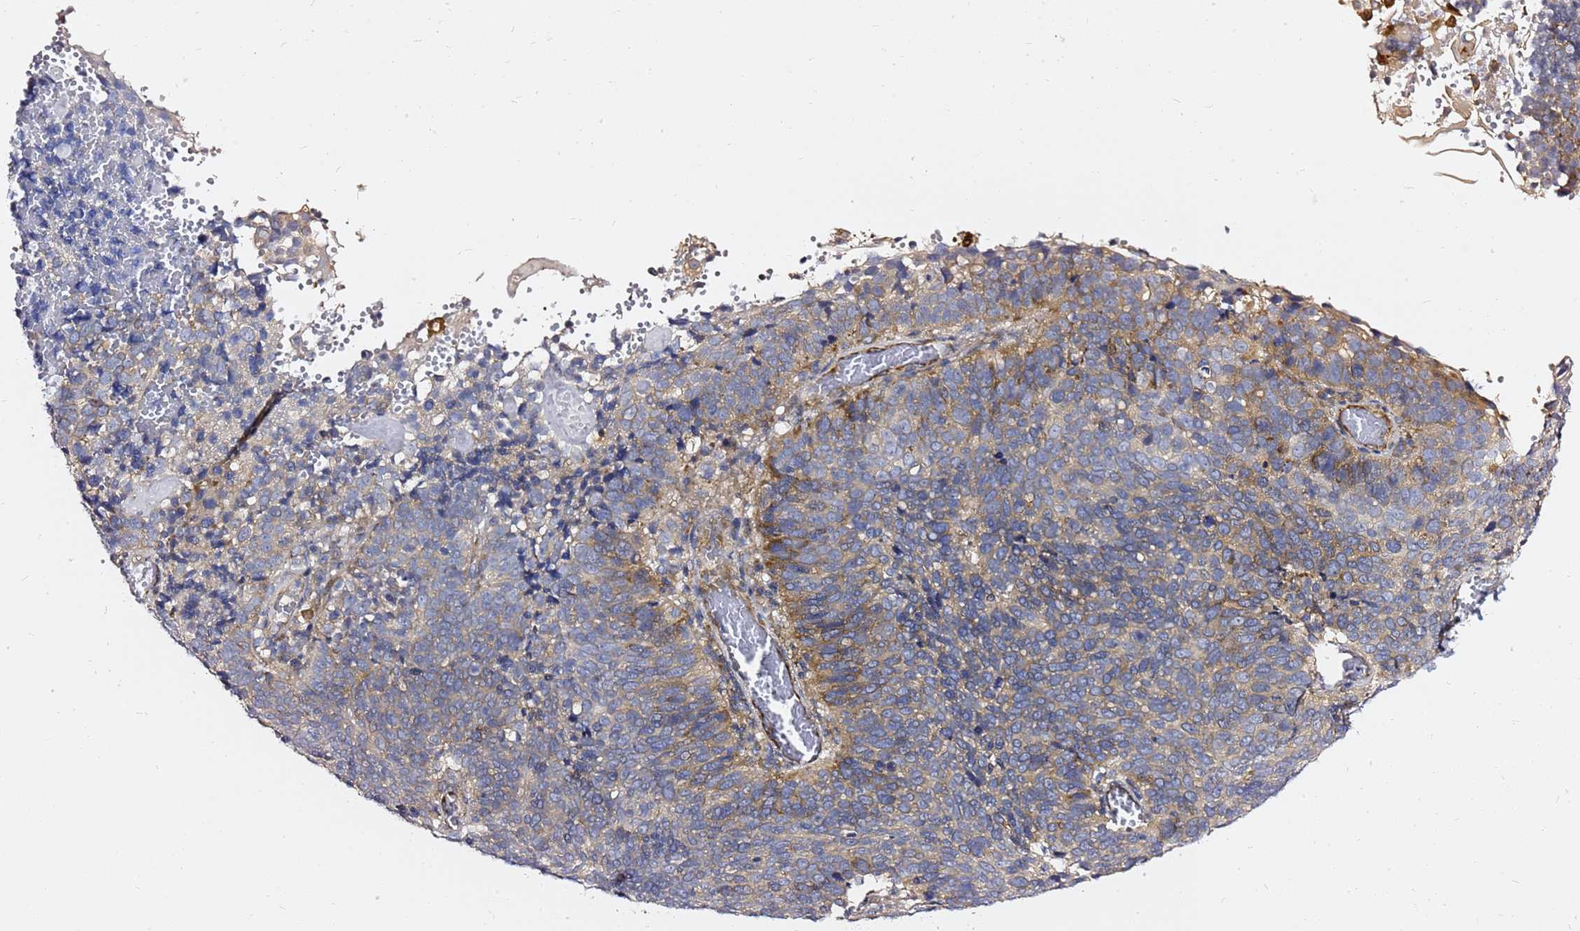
{"staining": {"intensity": "moderate", "quantity": "<25%", "location": "cytoplasmic/membranous"}, "tissue": "cervical cancer", "cell_type": "Tumor cells", "image_type": "cancer", "snomed": [{"axis": "morphology", "description": "Squamous cell carcinoma, NOS"}, {"axis": "topography", "description": "Cervix"}], "caption": "This is an image of immunohistochemistry staining of cervical squamous cell carcinoma, which shows moderate staining in the cytoplasmic/membranous of tumor cells.", "gene": "MON1B", "patient": {"sex": "female", "age": 39}}